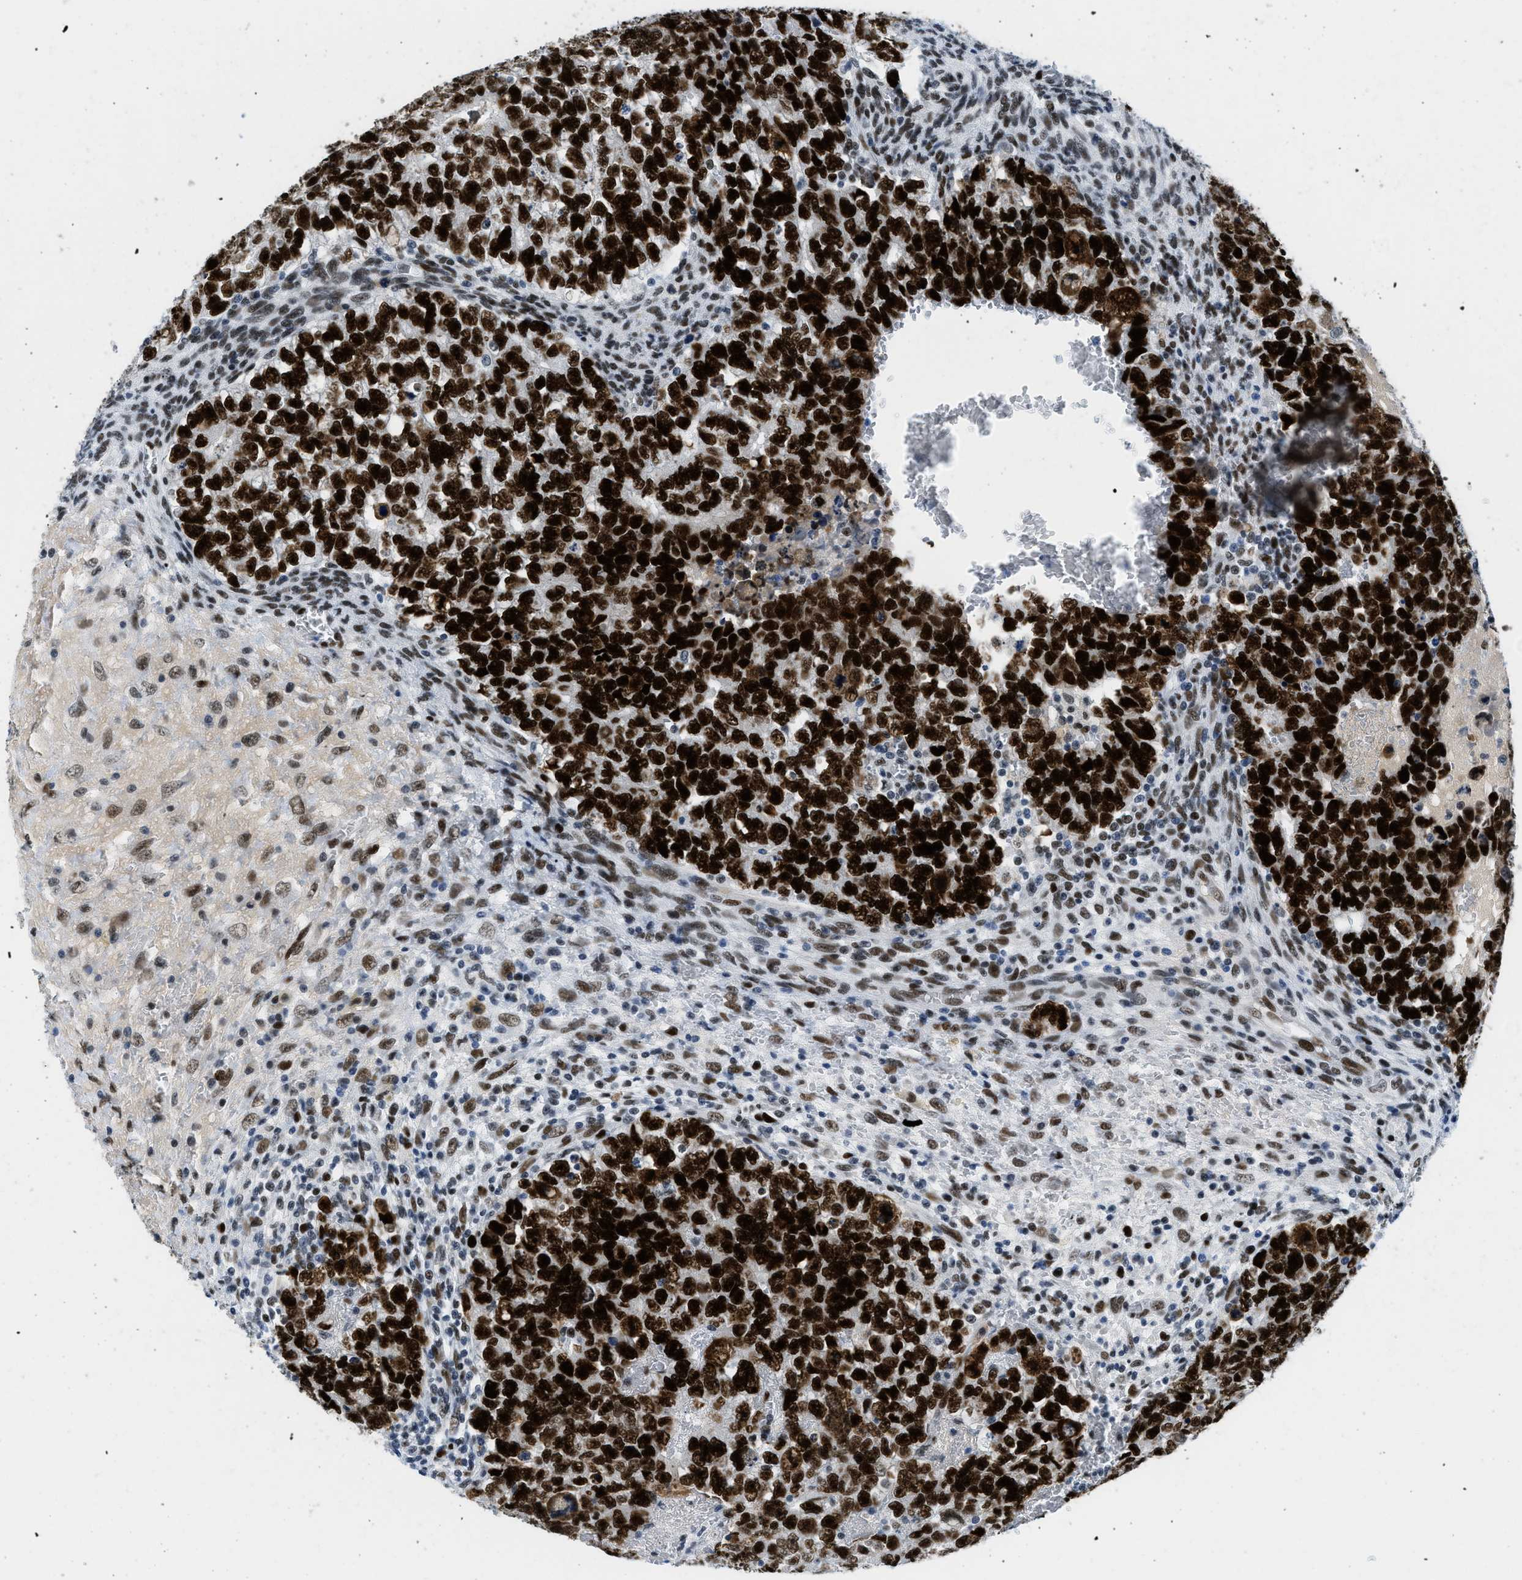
{"staining": {"intensity": "strong", "quantity": ">75%", "location": "nuclear"}, "tissue": "testis cancer", "cell_type": "Tumor cells", "image_type": "cancer", "snomed": [{"axis": "morphology", "description": "Seminoma, NOS"}, {"axis": "morphology", "description": "Carcinoma, Embryonal, NOS"}, {"axis": "topography", "description": "Testis"}], "caption": "The micrograph displays staining of embryonal carcinoma (testis), revealing strong nuclear protein staining (brown color) within tumor cells. The staining was performed using DAB (3,3'-diaminobenzidine) to visualize the protein expression in brown, while the nuclei were stained in blue with hematoxylin (Magnification: 20x).", "gene": "SMARCAD1", "patient": {"sex": "male", "age": 38}}